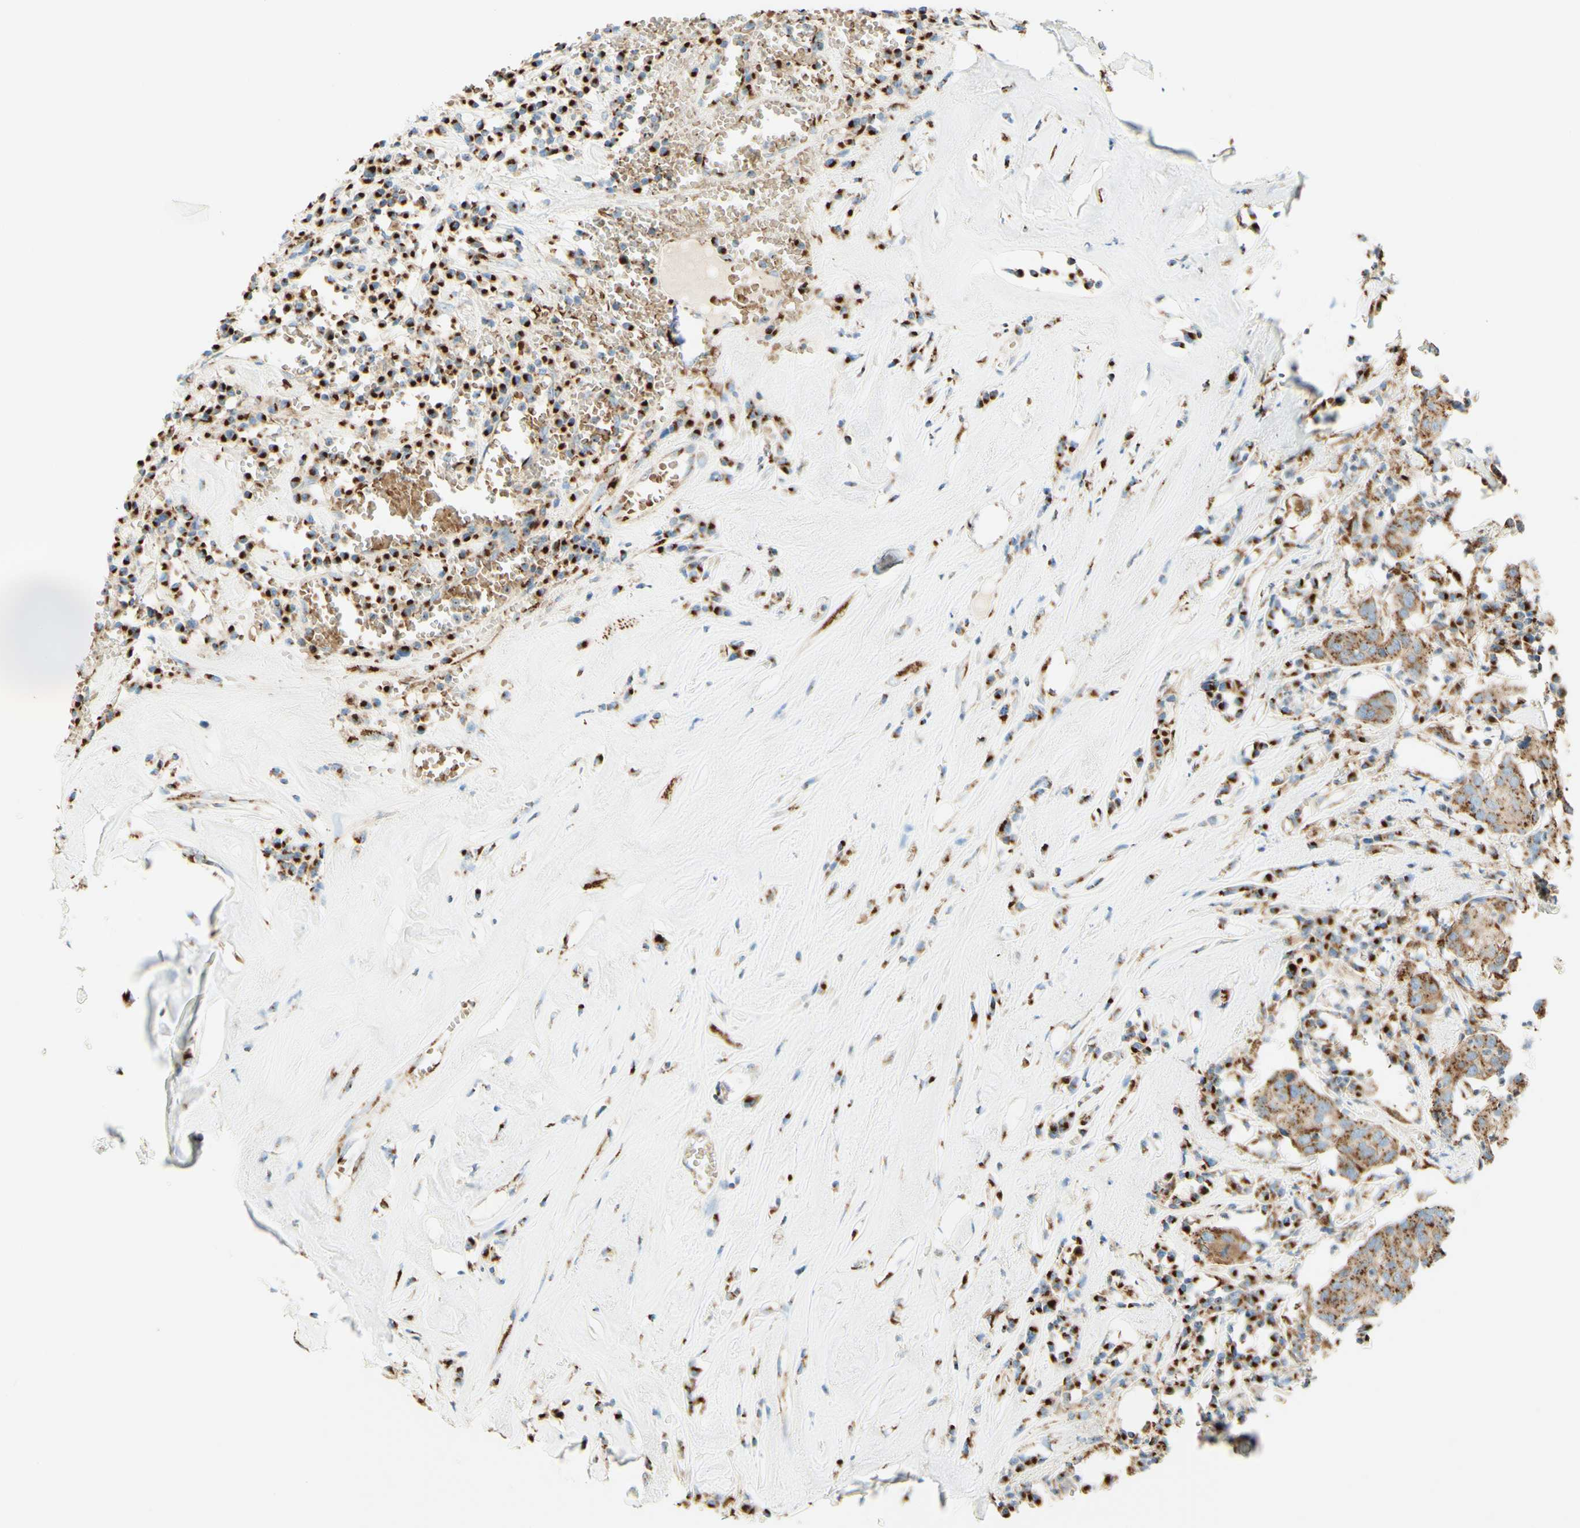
{"staining": {"intensity": "moderate", "quantity": ">75%", "location": "cytoplasmic/membranous"}, "tissue": "head and neck cancer", "cell_type": "Tumor cells", "image_type": "cancer", "snomed": [{"axis": "morphology", "description": "Adenocarcinoma, NOS"}, {"axis": "topography", "description": "Salivary gland"}, {"axis": "topography", "description": "Head-Neck"}], "caption": "Protein staining of head and neck cancer (adenocarcinoma) tissue reveals moderate cytoplasmic/membranous staining in about >75% of tumor cells.", "gene": "GOLGB1", "patient": {"sex": "female", "age": 65}}